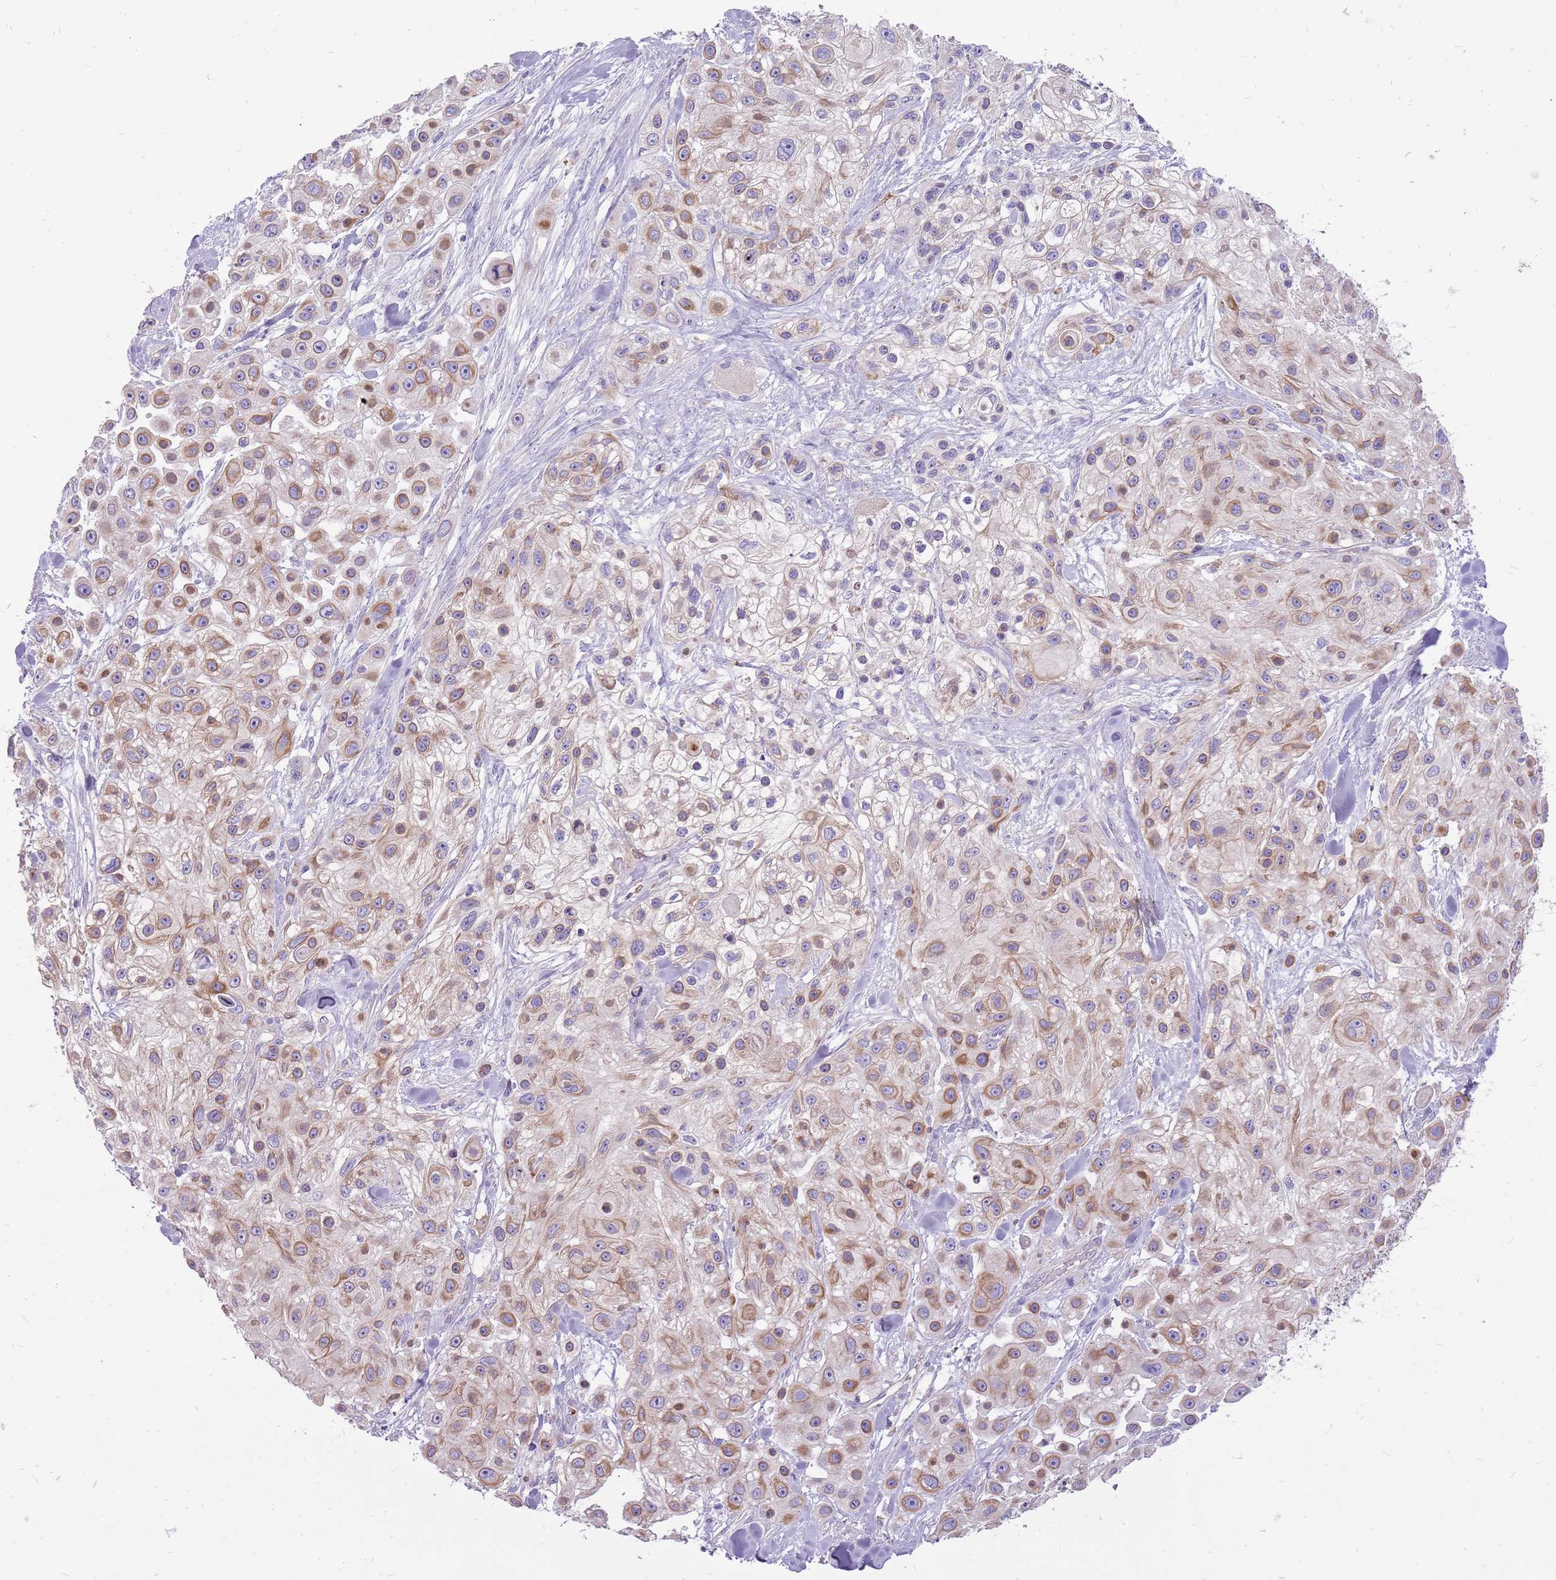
{"staining": {"intensity": "moderate", "quantity": "25%-75%", "location": "cytoplasmic/membranous"}, "tissue": "skin cancer", "cell_type": "Tumor cells", "image_type": "cancer", "snomed": [{"axis": "morphology", "description": "Squamous cell carcinoma, NOS"}, {"axis": "topography", "description": "Skin"}], "caption": "Immunohistochemical staining of skin cancer reveals moderate cytoplasmic/membranous protein expression in approximately 25%-75% of tumor cells.", "gene": "NTN4", "patient": {"sex": "male", "age": 67}}